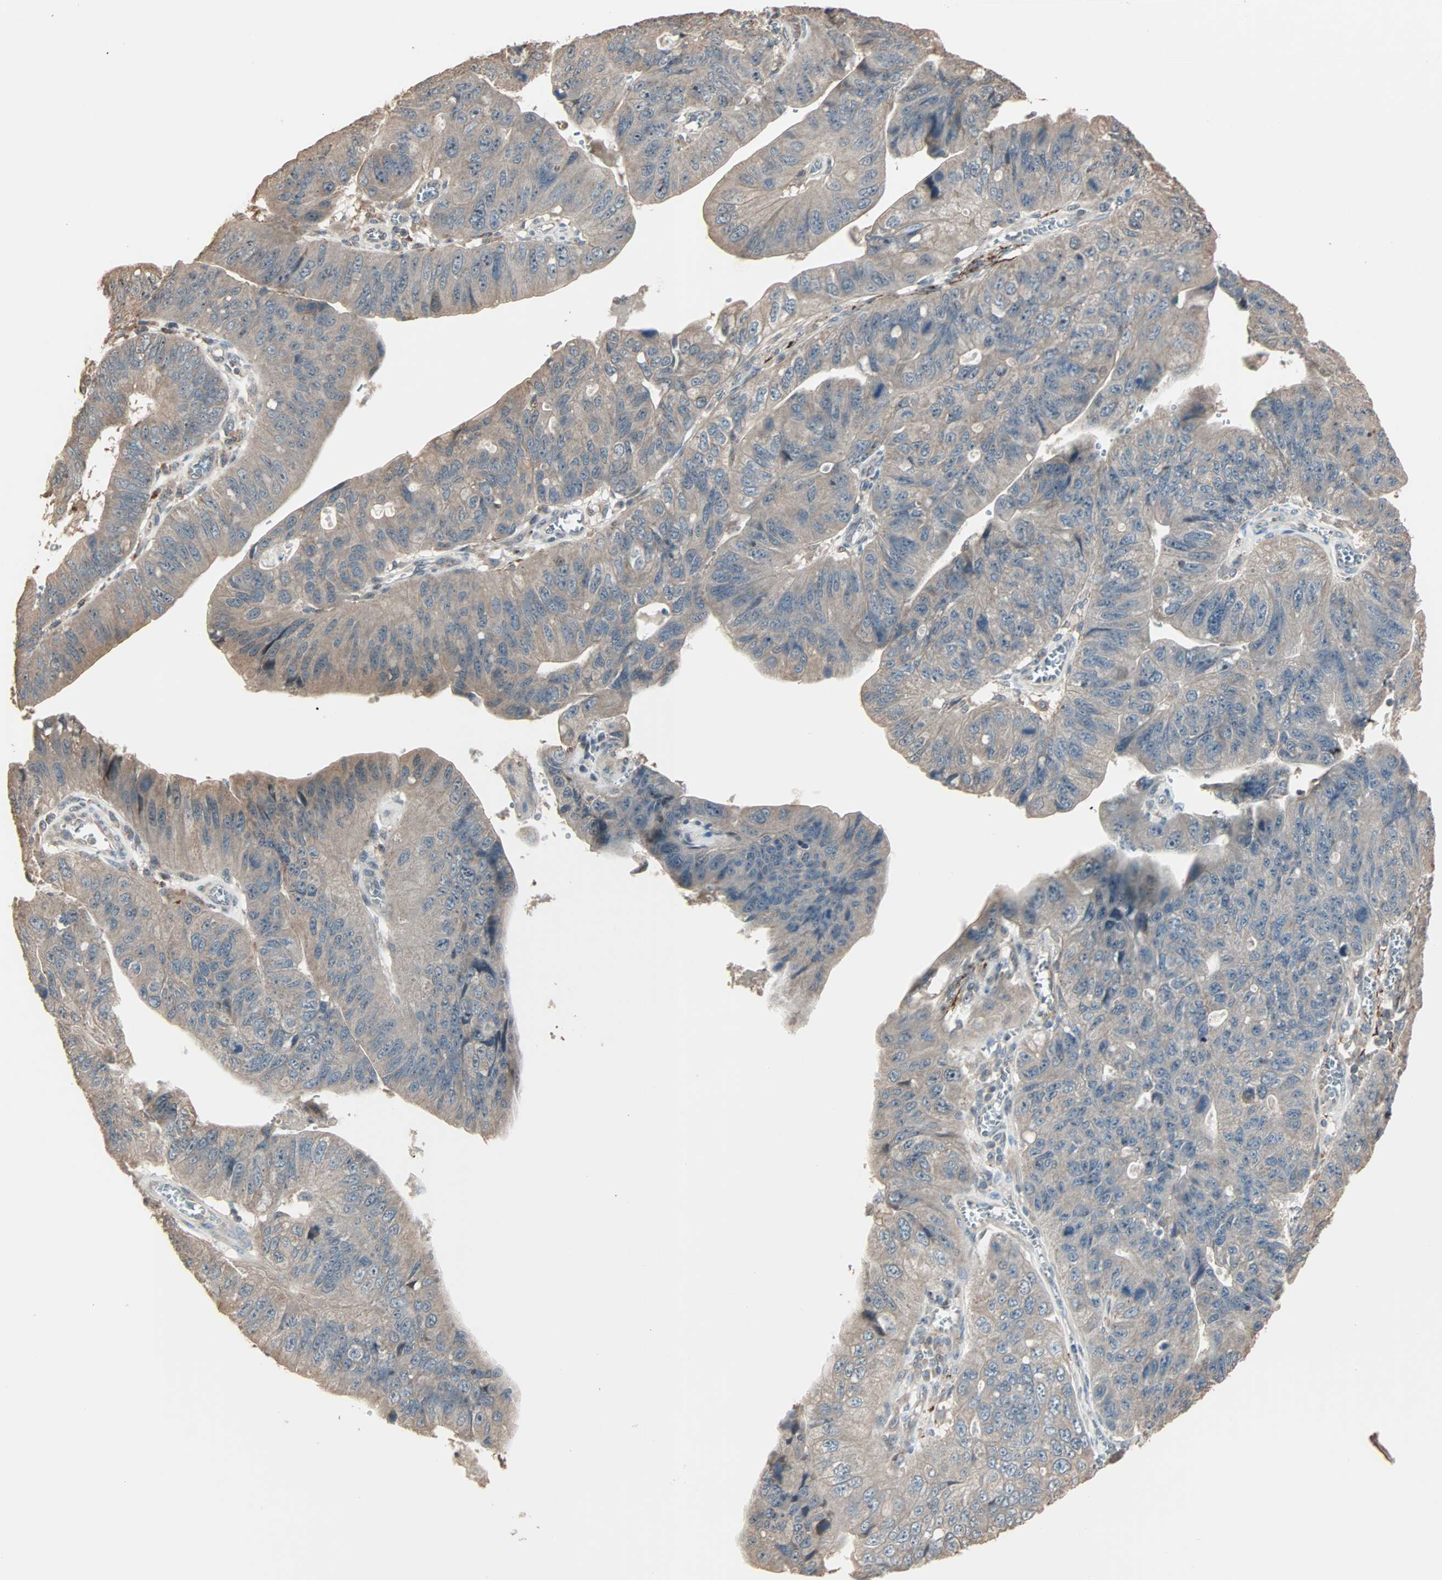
{"staining": {"intensity": "weak", "quantity": "25%-75%", "location": "cytoplasmic/membranous"}, "tissue": "stomach cancer", "cell_type": "Tumor cells", "image_type": "cancer", "snomed": [{"axis": "morphology", "description": "Adenocarcinoma, NOS"}, {"axis": "topography", "description": "Stomach"}], "caption": "A low amount of weak cytoplasmic/membranous expression is seen in about 25%-75% of tumor cells in adenocarcinoma (stomach) tissue.", "gene": "CALCRL", "patient": {"sex": "male", "age": 59}}